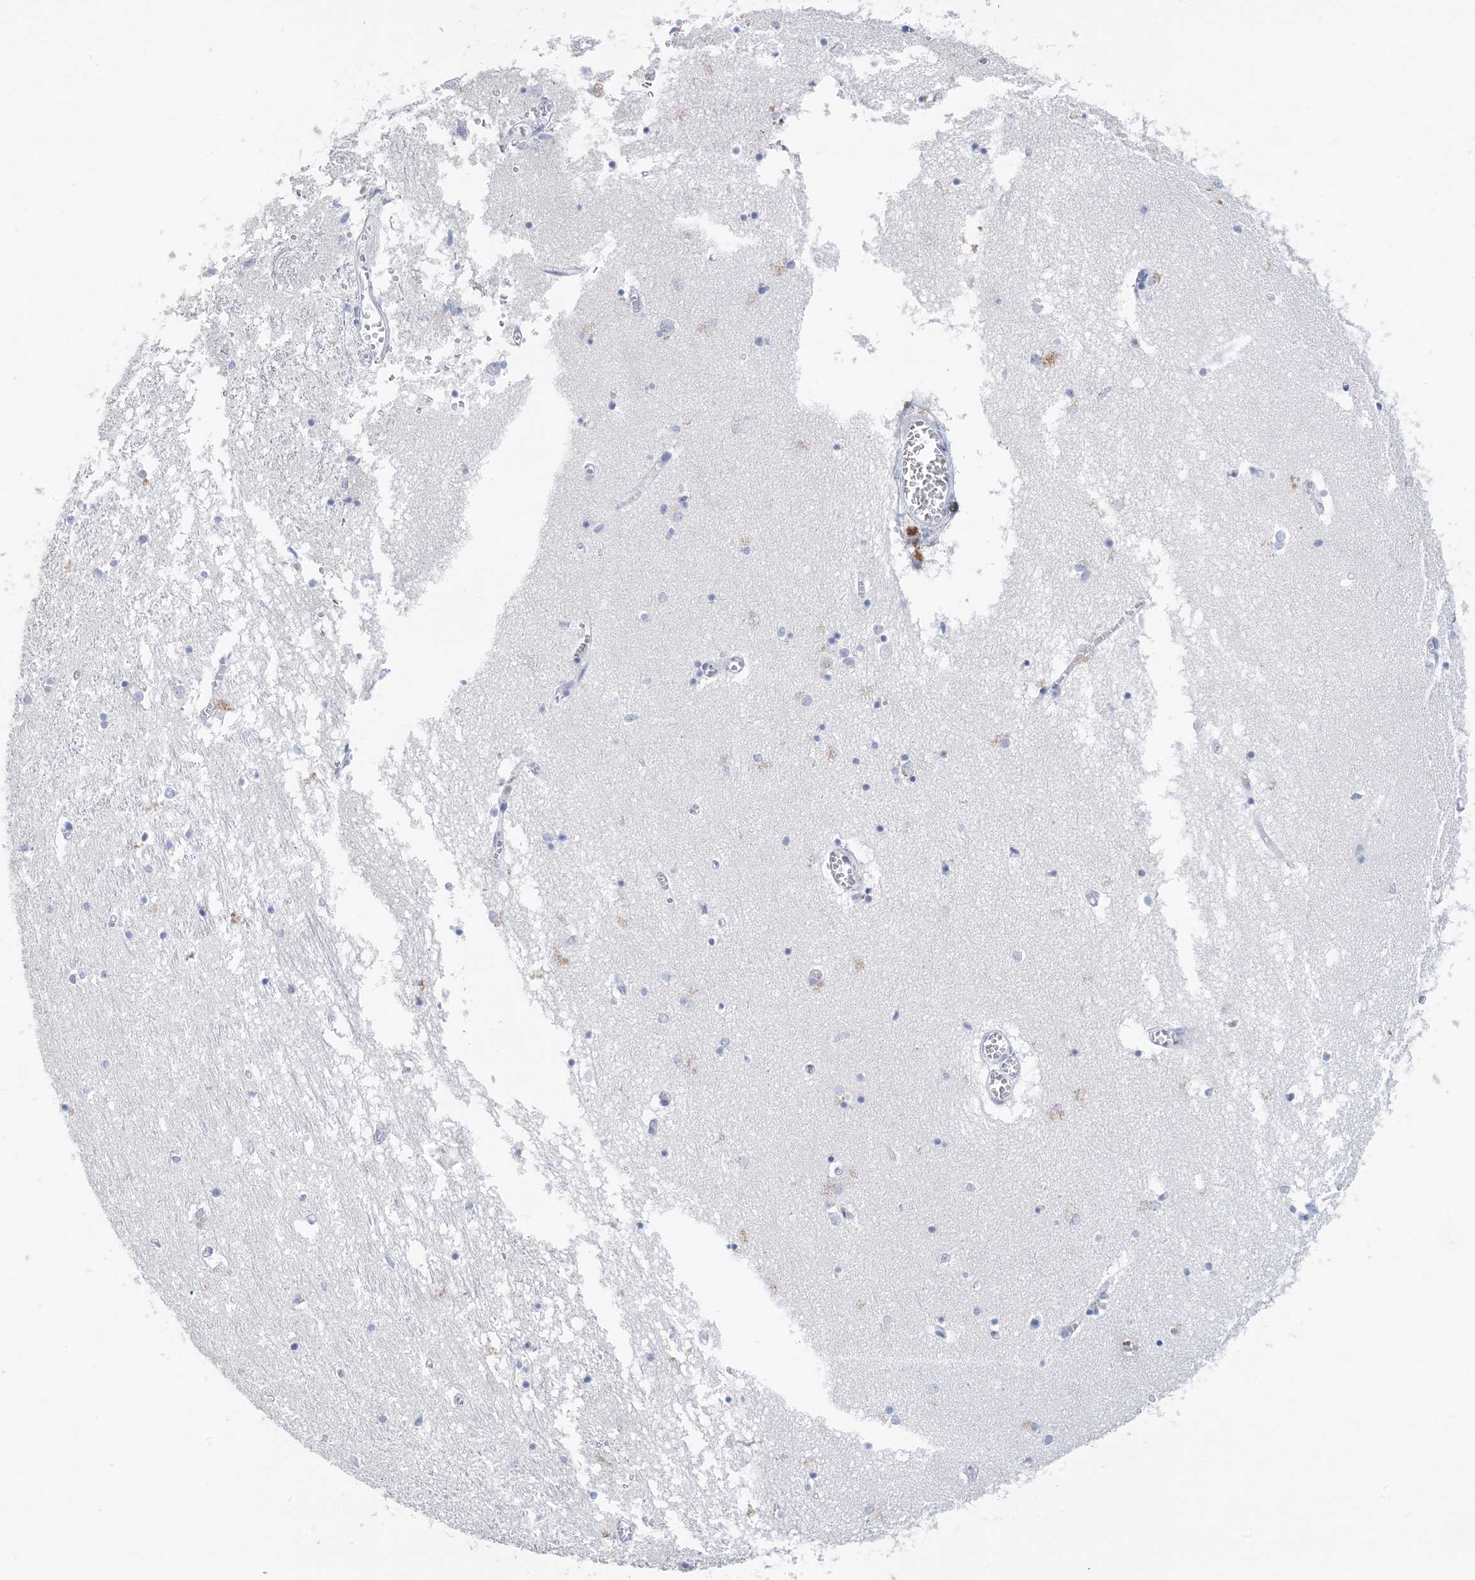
{"staining": {"intensity": "negative", "quantity": "none", "location": "none"}, "tissue": "hippocampus", "cell_type": "Glial cells", "image_type": "normal", "snomed": [{"axis": "morphology", "description": "Normal tissue, NOS"}, {"axis": "topography", "description": "Hippocampus"}], "caption": "Image shows no significant protein staining in glial cells of benign hippocampus. Brightfield microscopy of IHC stained with DAB (3,3'-diaminobenzidine) (brown) and hematoxylin (blue), captured at high magnification.", "gene": "SH3YL1", "patient": {"sex": "male", "age": 70}}